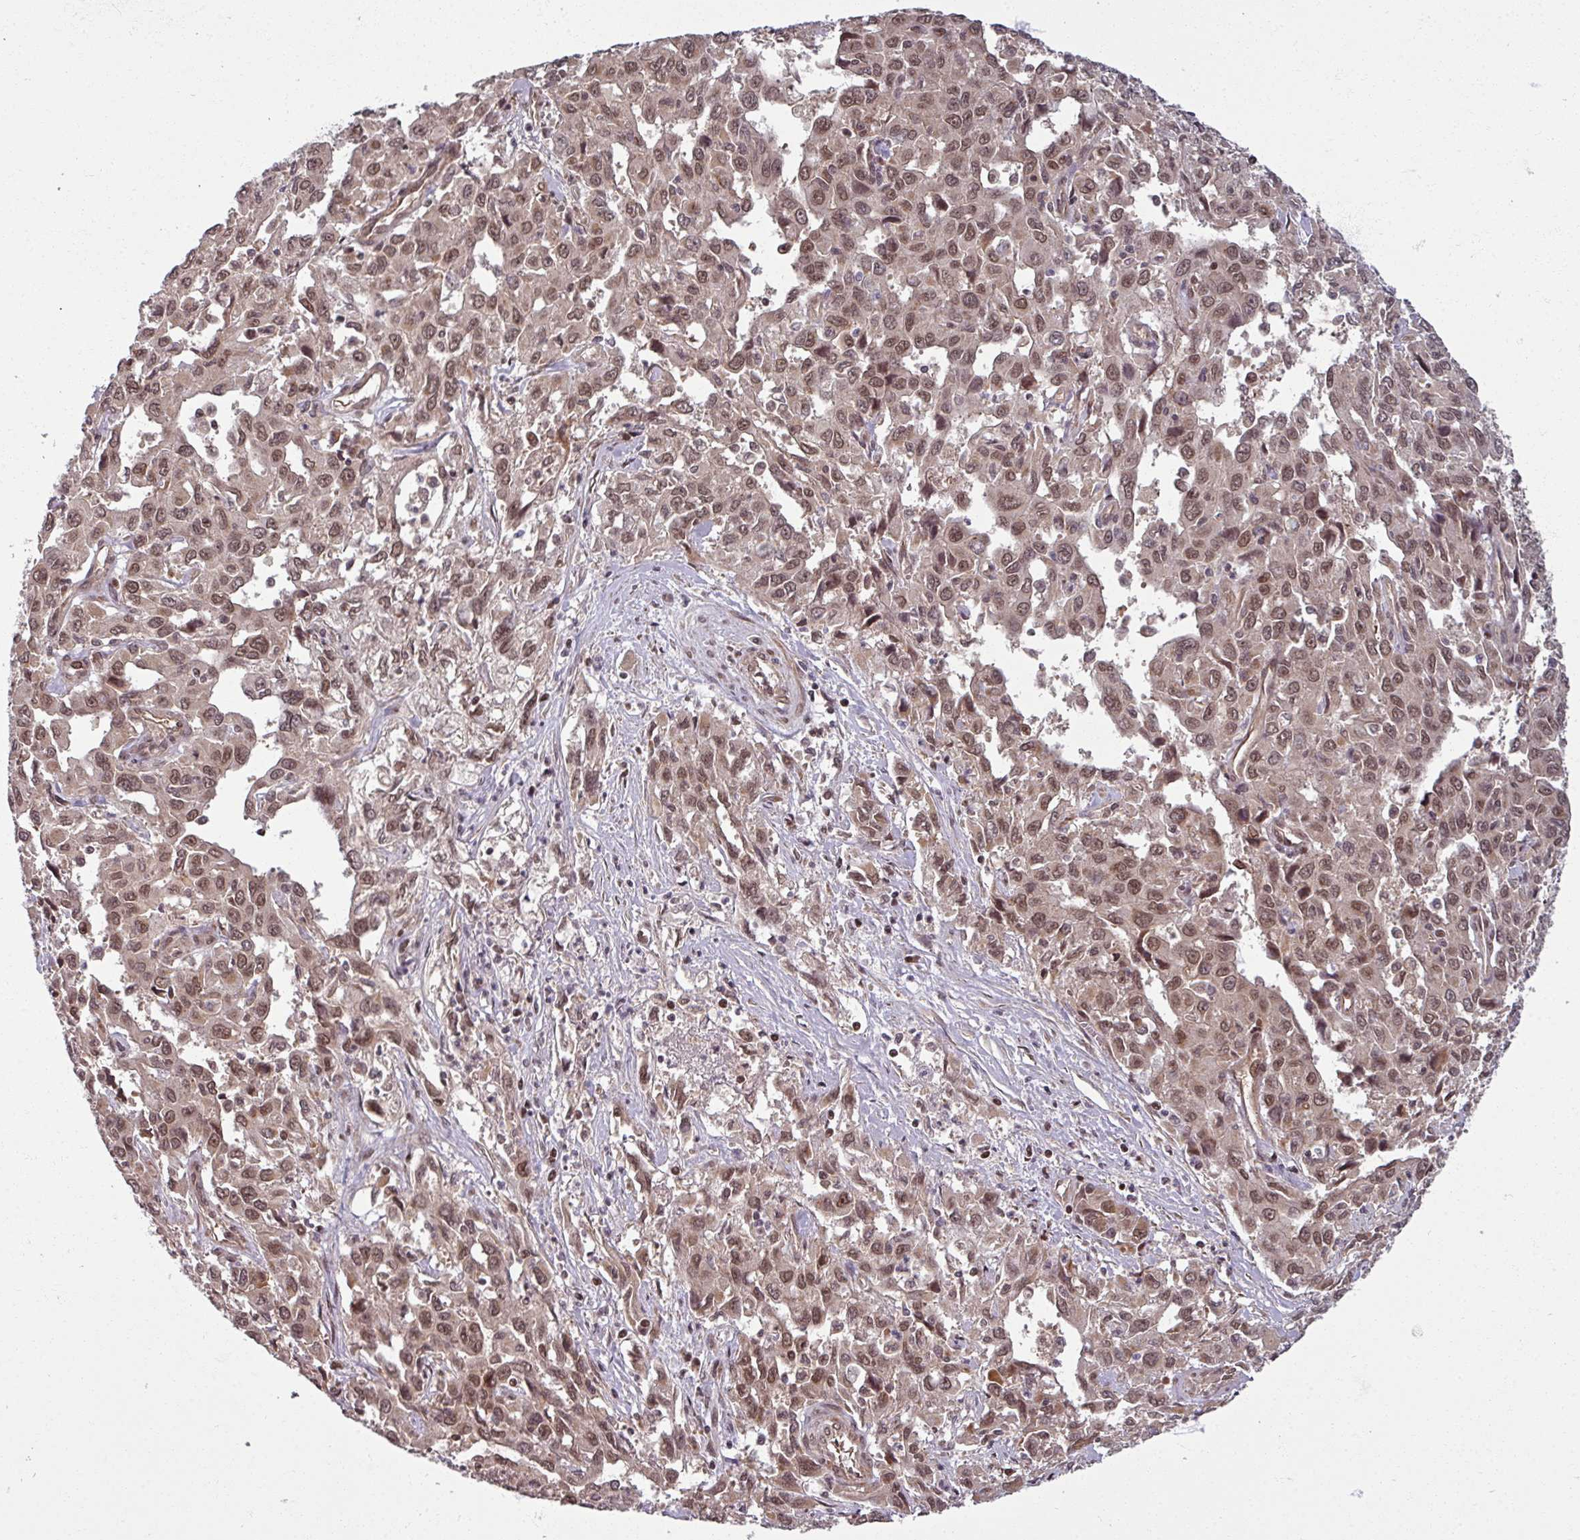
{"staining": {"intensity": "moderate", "quantity": ">75%", "location": "nuclear"}, "tissue": "liver cancer", "cell_type": "Tumor cells", "image_type": "cancer", "snomed": [{"axis": "morphology", "description": "Carcinoma, Hepatocellular, NOS"}, {"axis": "topography", "description": "Liver"}], "caption": "This is an image of immunohistochemistry (IHC) staining of liver cancer, which shows moderate positivity in the nuclear of tumor cells.", "gene": "SWI5", "patient": {"sex": "male", "age": 63}}